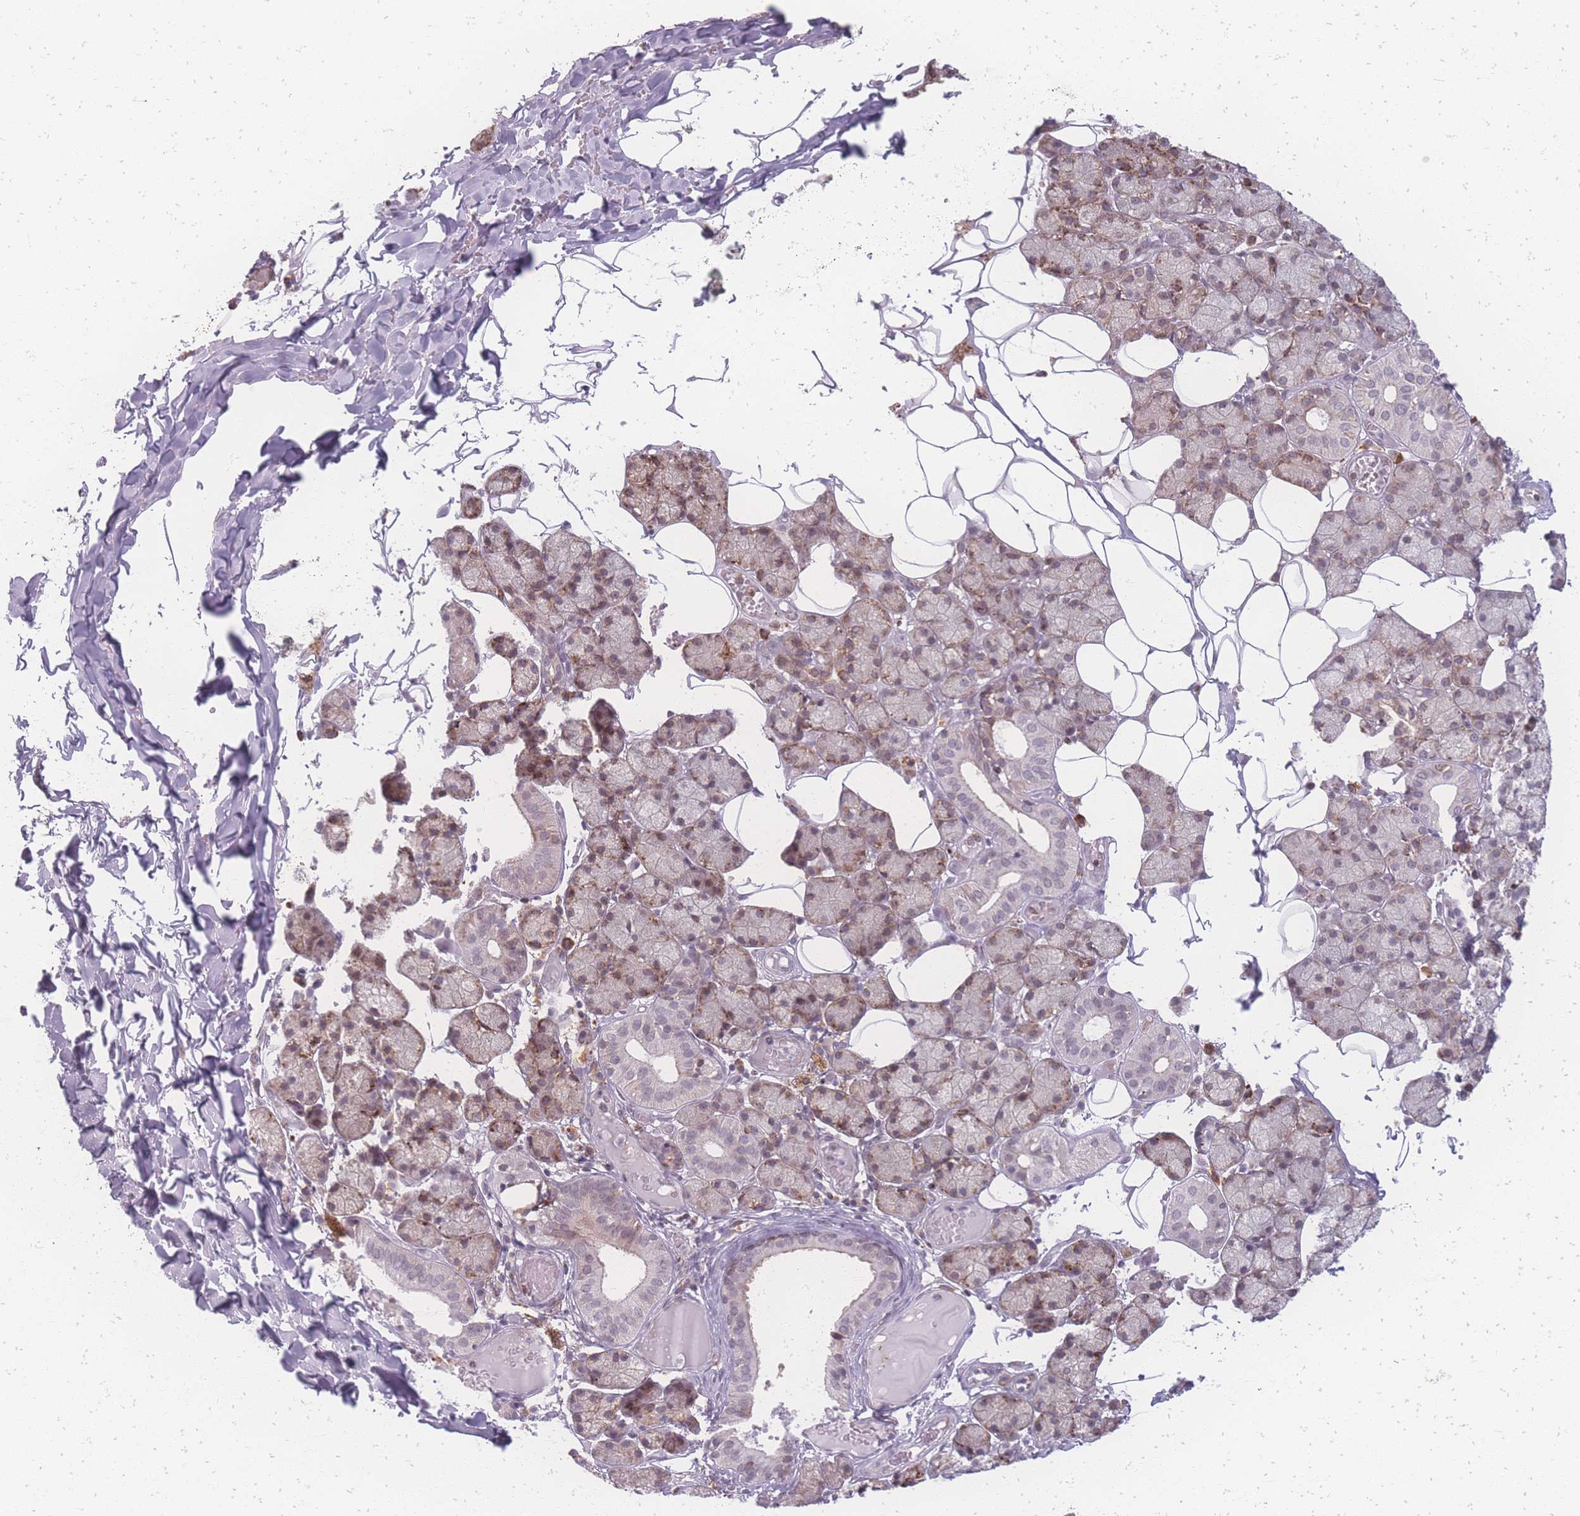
{"staining": {"intensity": "moderate", "quantity": "25%-75%", "location": "cytoplasmic/membranous"}, "tissue": "salivary gland", "cell_type": "Glandular cells", "image_type": "normal", "snomed": [{"axis": "morphology", "description": "Normal tissue, NOS"}, {"axis": "topography", "description": "Salivary gland"}], "caption": "High-power microscopy captured an immunohistochemistry histopathology image of unremarkable salivary gland, revealing moderate cytoplasmic/membranous expression in about 25%-75% of glandular cells.", "gene": "ZC3H13", "patient": {"sex": "female", "age": 33}}